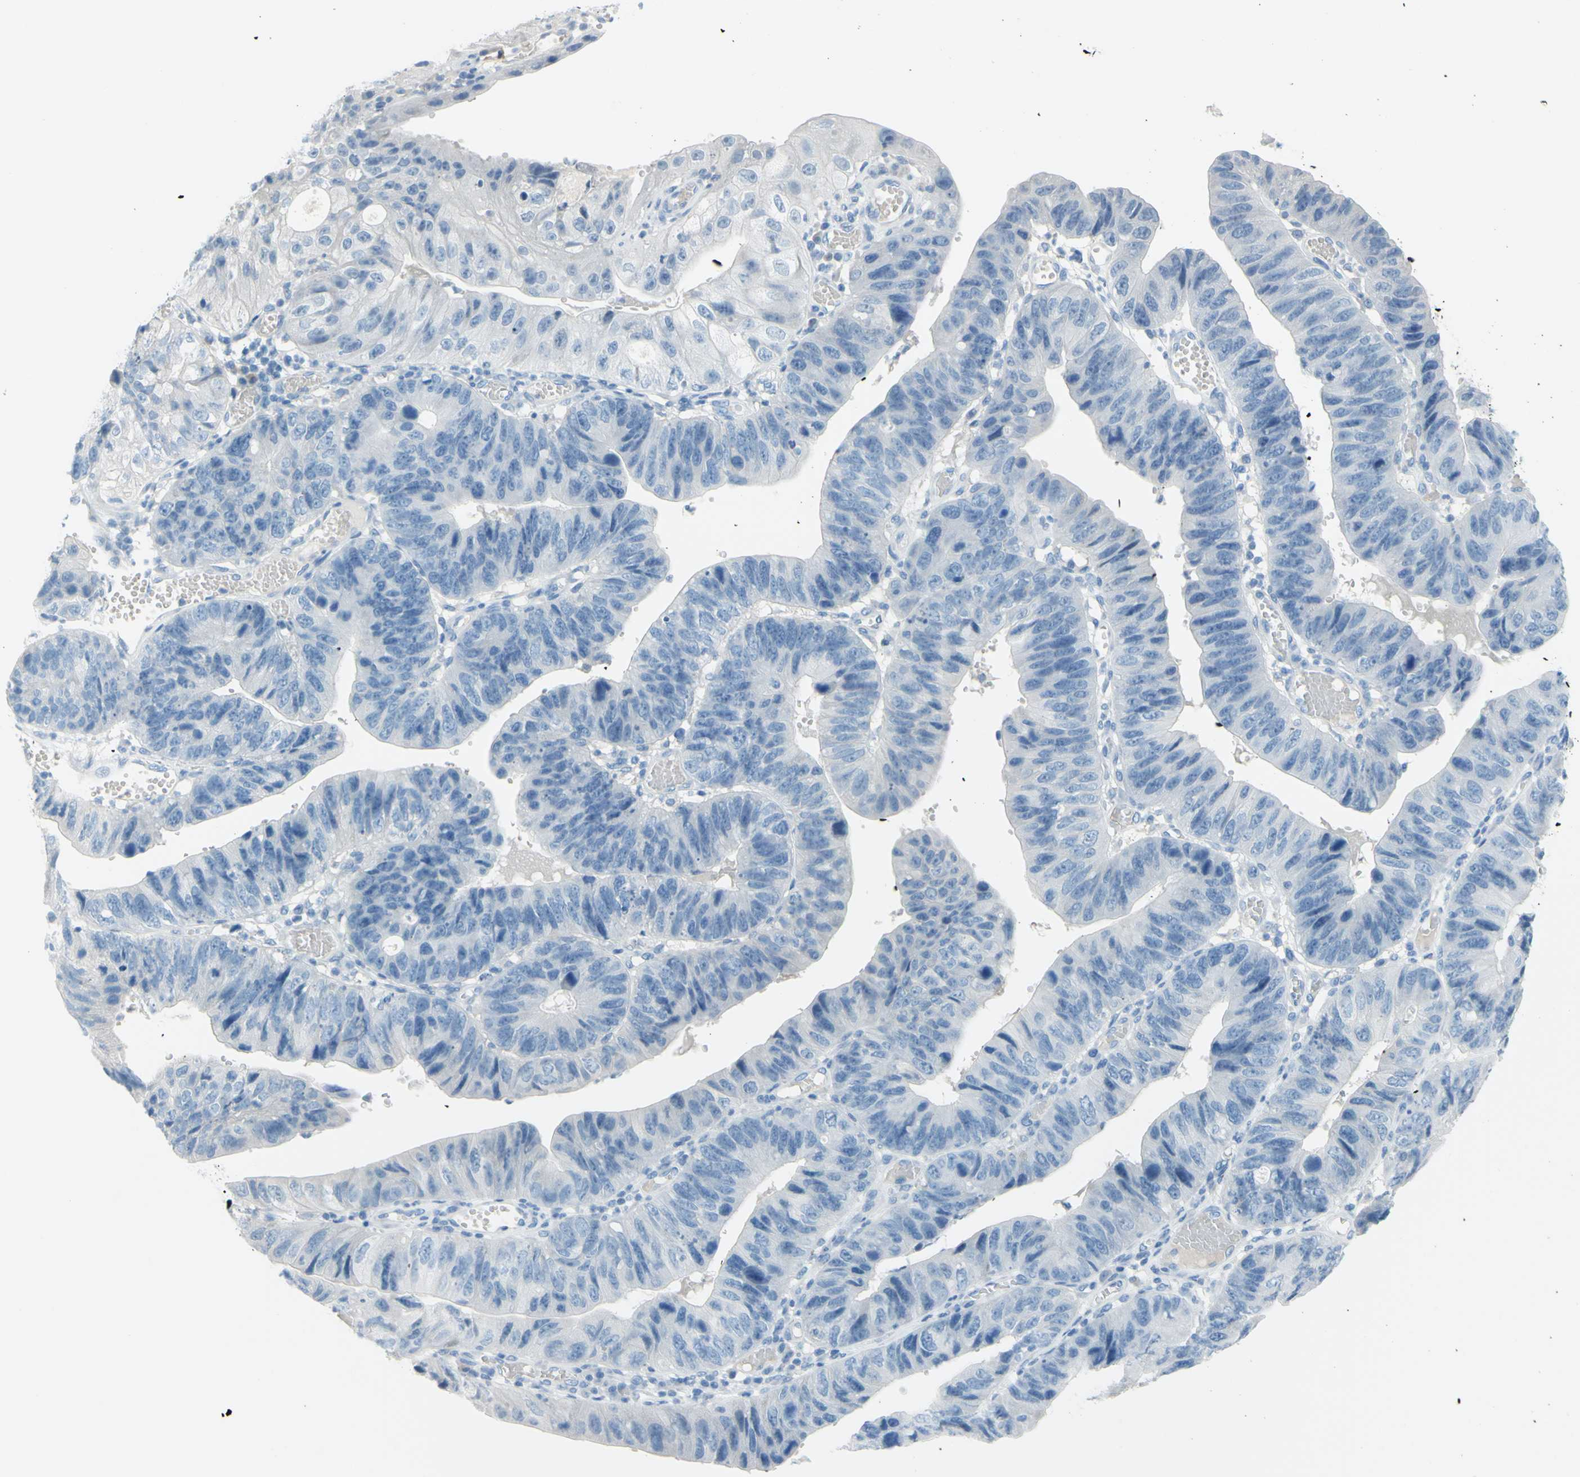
{"staining": {"intensity": "negative", "quantity": "none", "location": "none"}, "tissue": "stomach cancer", "cell_type": "Tumor cells", "image_type": "cancer", "snomed": [{"axis": "morphology", "description": "Adenocarcinoma, NOS"}, {"axis": "topography", "description": "Stomach"}], "caption": "IHC histopathology image of human stomach adenocarcinoma stained for a protein (brown), which reveals no positivity in tumor cells.", "gene": "DCT", "patient": {"sex": "male", "age": 59}}